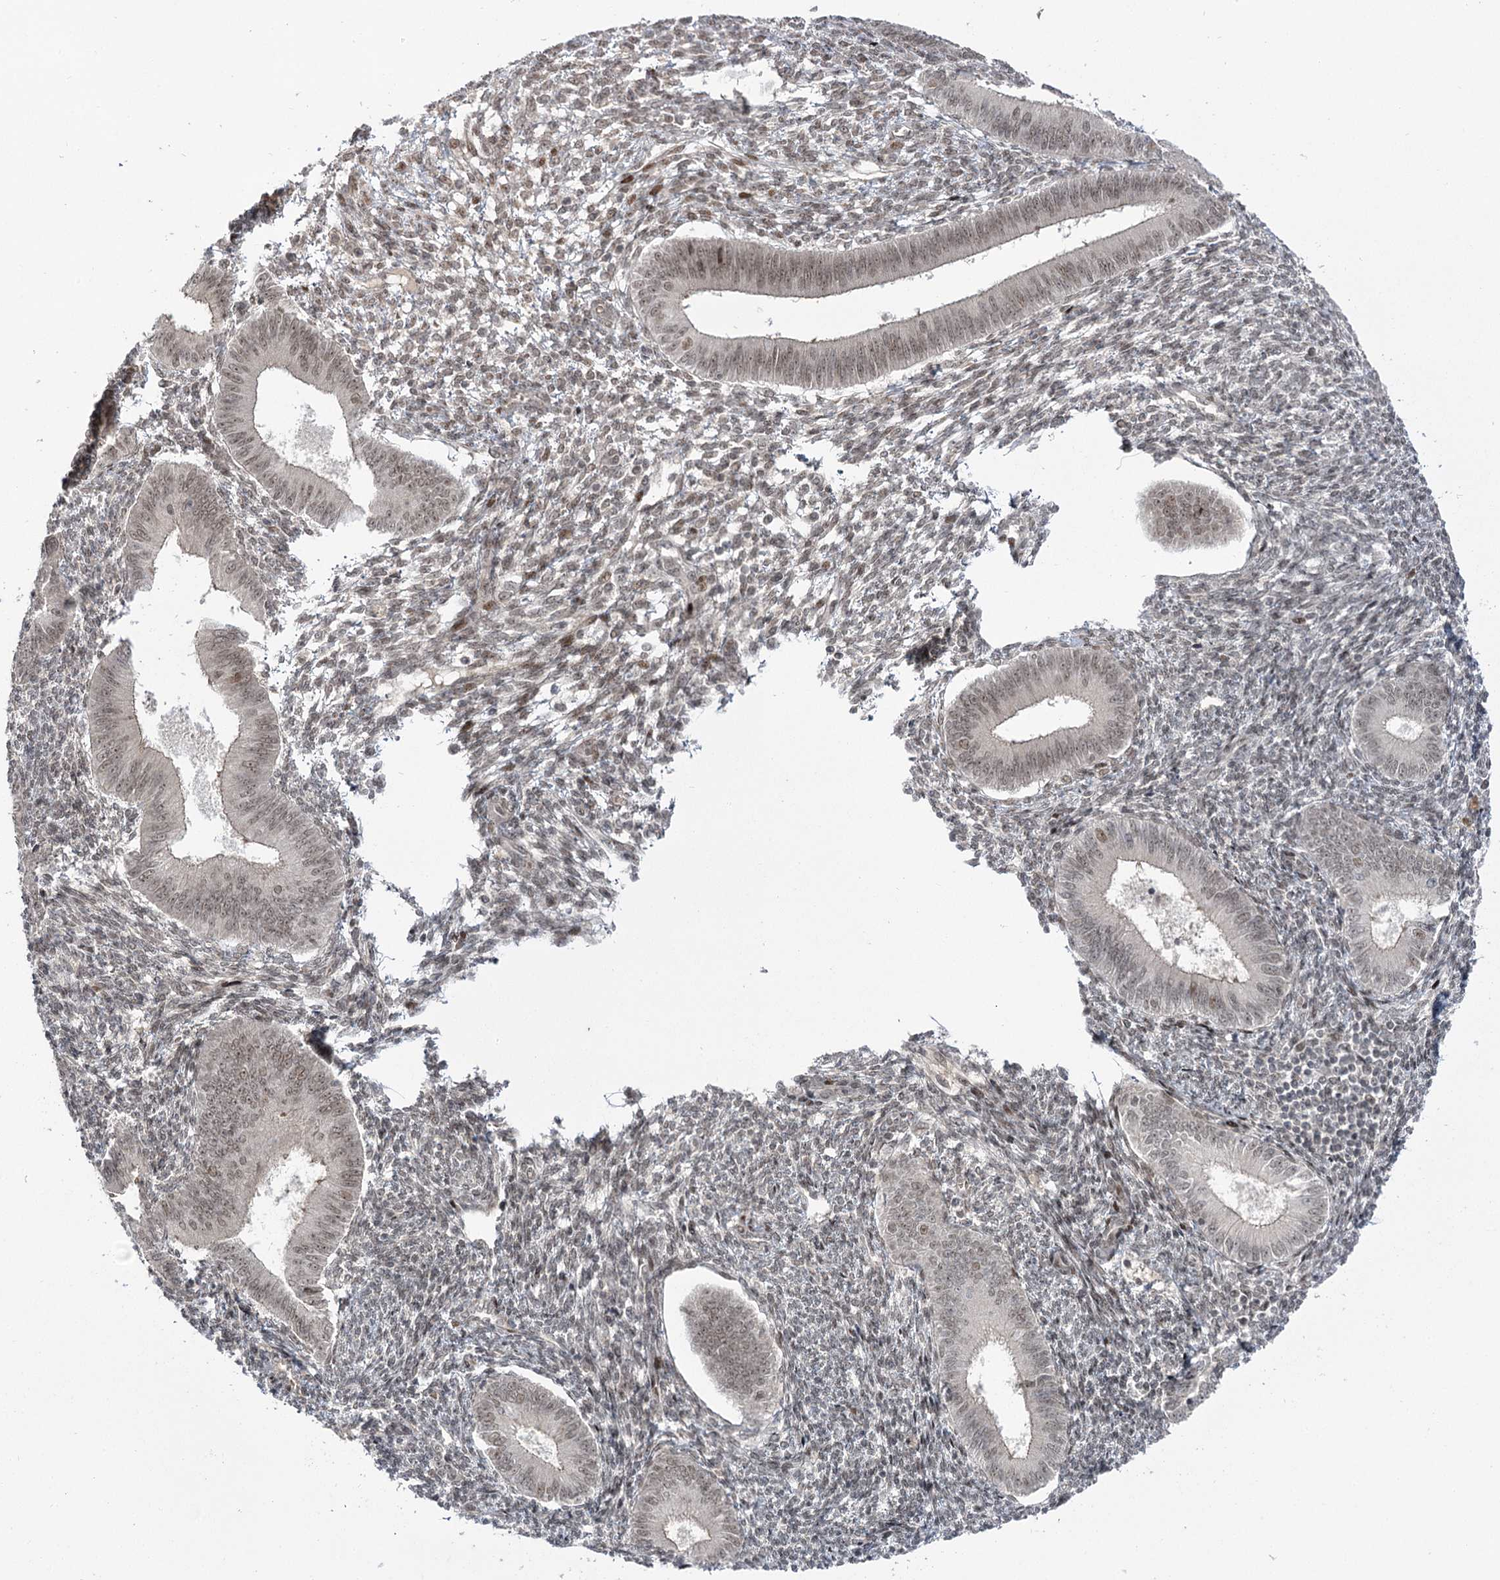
{"staining": {"intensity": "moderate", "quantity": "<25%", "location": "nuclear"}, "tissue": "endometrium", "cell_type": "Cells in endometrial stroma", "image_type": "normal", "snomed": [{"axis": "morphology", "description": "Normal tissue, NOS"}, {"axis": "topography", "description": "Uterus"}, {"axis": "topography", "description": "Endometrium"}], "caption": "A photomicrograph of endometrium stained for a protein demonstrates moderate nuclear brown staining in cells in endometrial stroma.", "gene": "HELQ", "patient": {"sex": "female", "age": 48}}